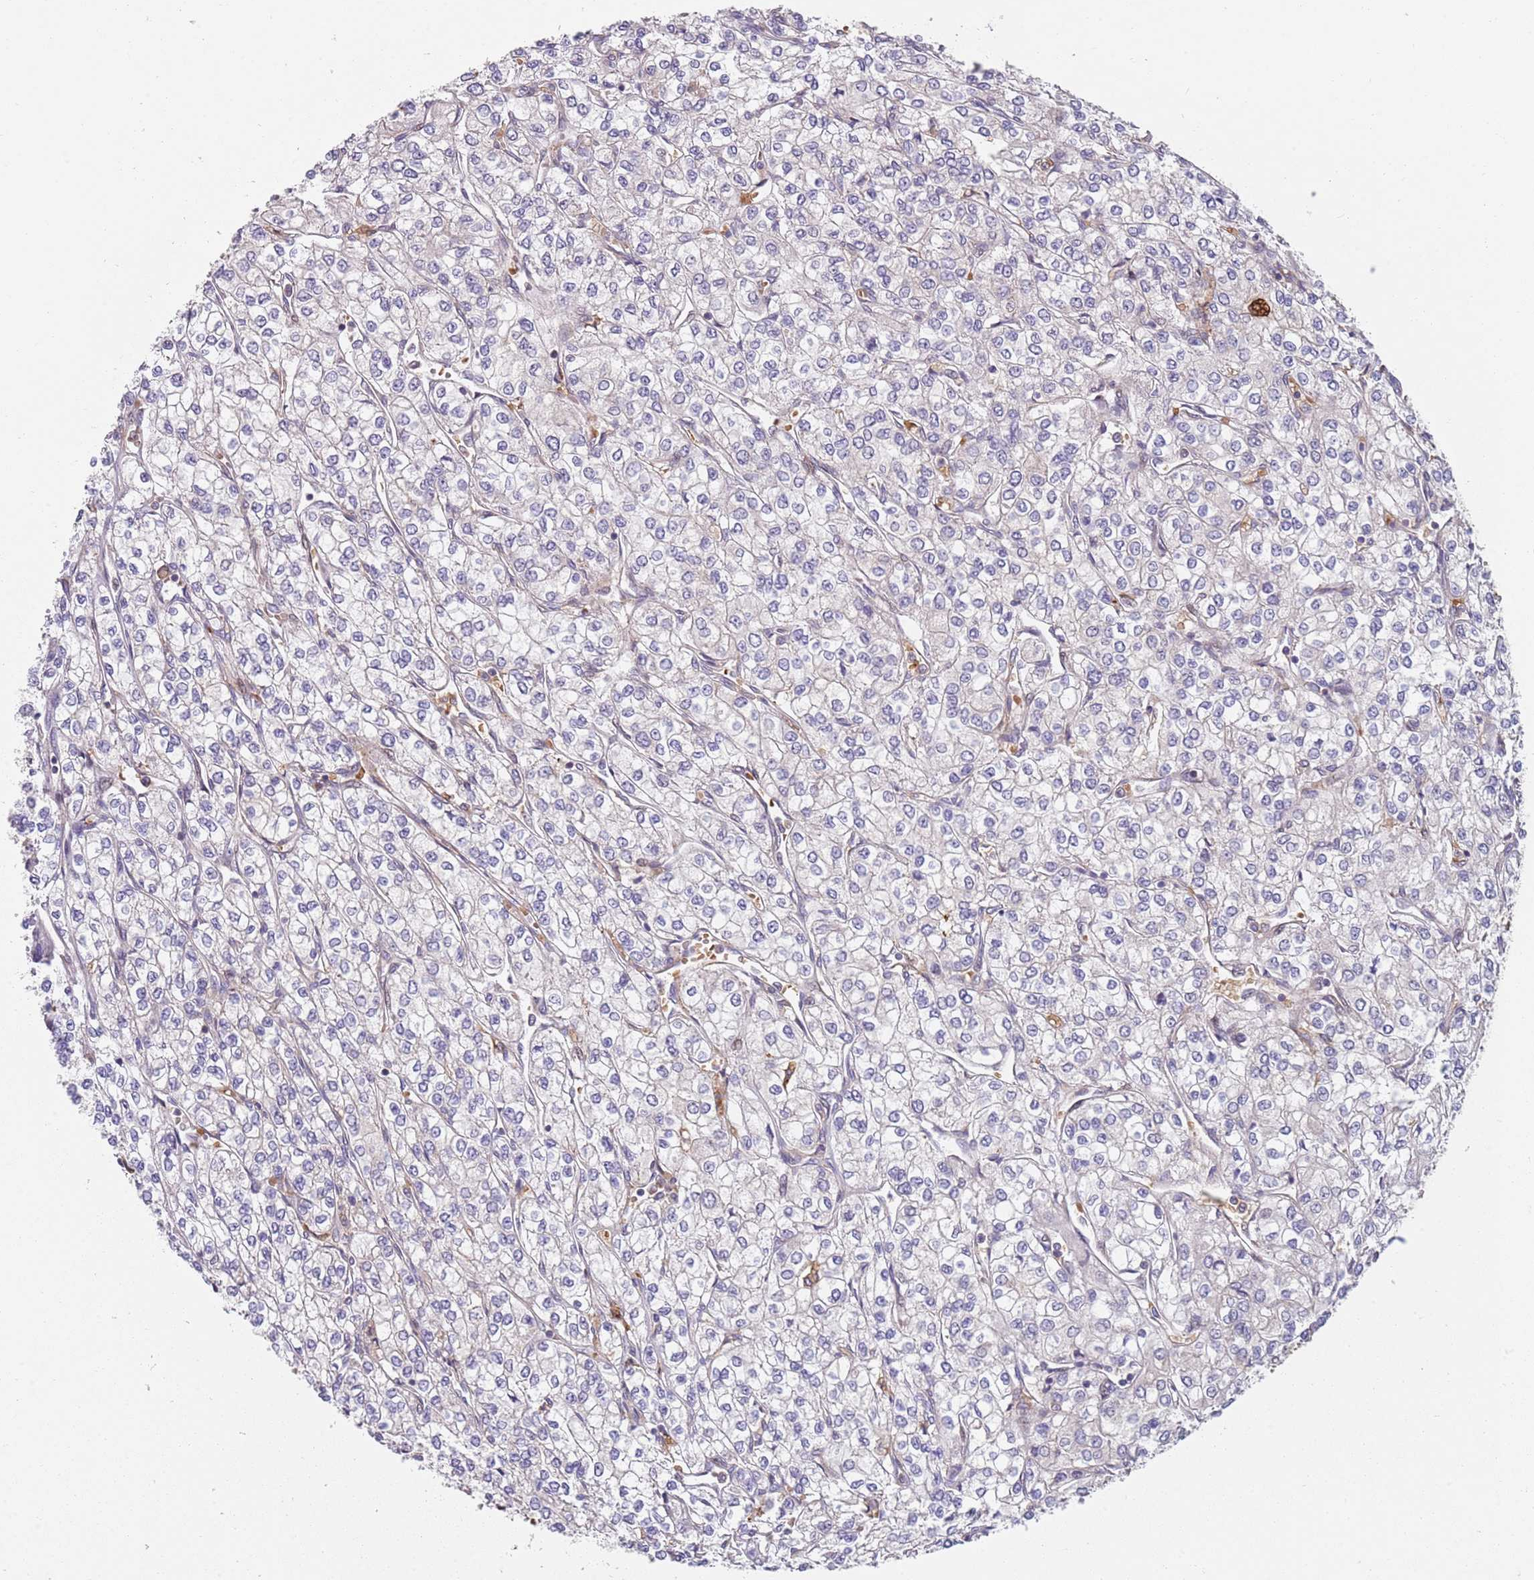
{"staining": {"intensity": "negative", "quantity": "none", "location": "none"}, "tissue": "renal cancer", "cell_type": "Tumor cells", "image_type": "cancer", "snomed": [{"axis": "morphology", "description": "Adenocarcinoma, NOS"}, {"axis": "topography", "description": "Kidney"}], "caption": "Tumor cells are negative for protein expression in human adenocarcinoma (renal).", "gene": "GGA1", "patient": {"sex": "male", "age": 80}}